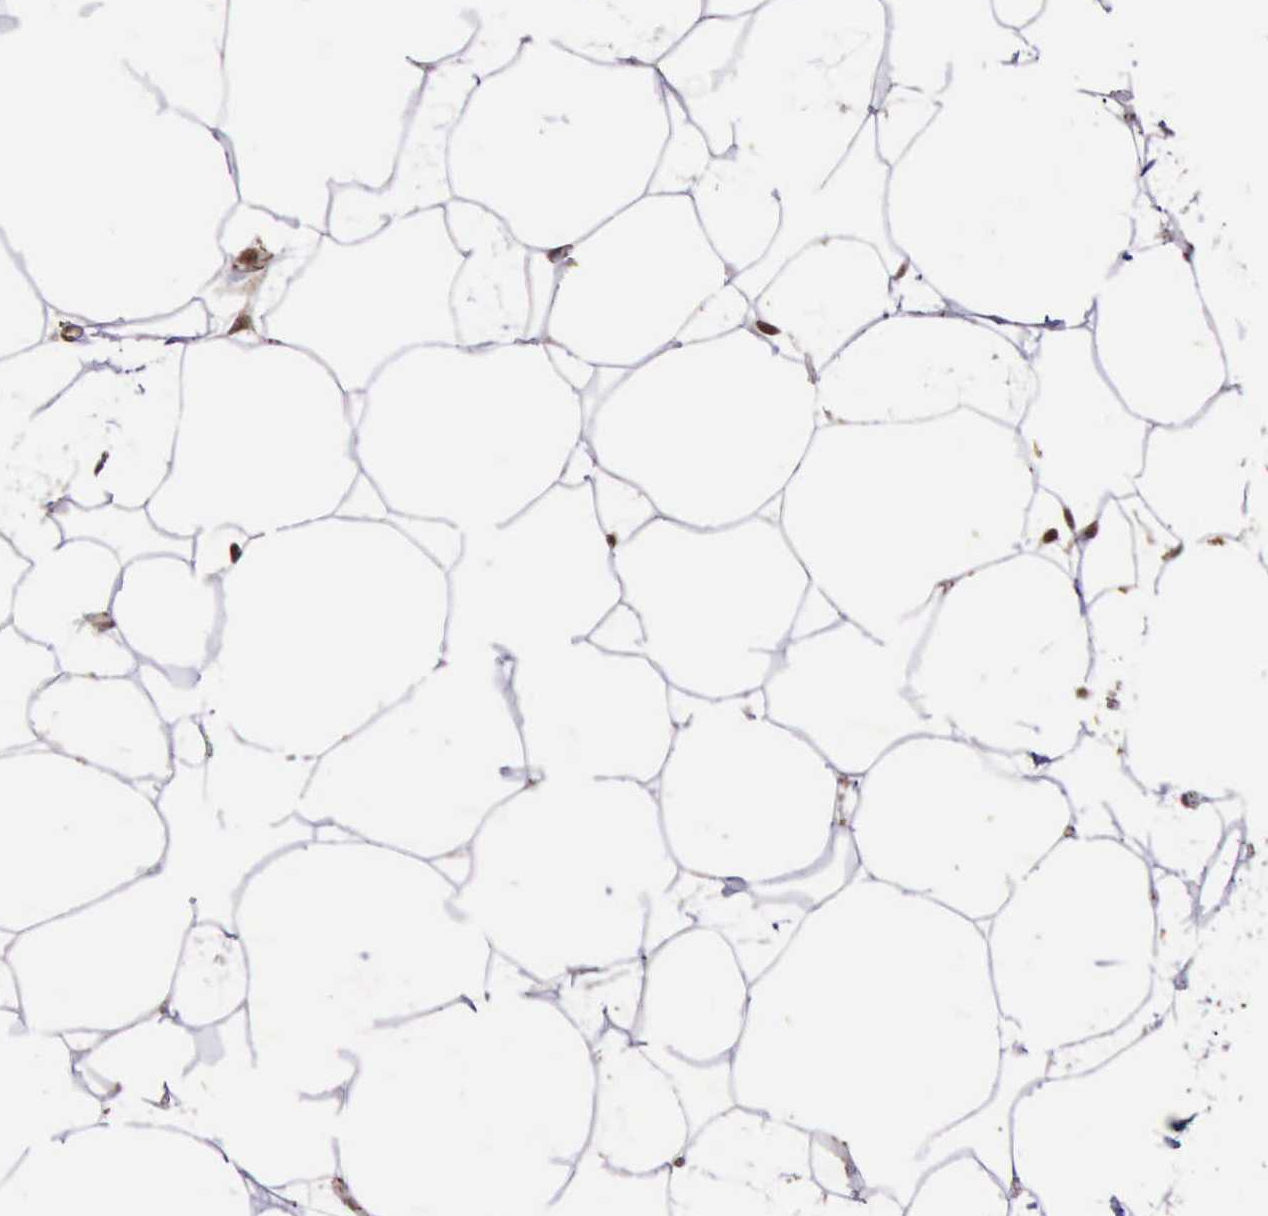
{"staining": {"intensity": "moderate", "quantity": ">75%", "location": "nuclear"}, "tissue": "adipose tissue", "cell_type": "Adipocytes", "image_type": "normal", "snomed": [{"axis": "morphology", "description": "Normal tissue, NOS"}, {"axis": "morphology", "description": "Duct carcinoma"}, {"axis": "topography", "description": "Breast"}, {"axis": "topography", "description": "Adipose tissue"}], "caption": "Immunohistochemical staining of normal human adipose tissue reveals >75% levels of moderate nuclear protein positivity in about >75% of adipocytes. (brown staining indicates protein expression, while blue staining denotes nuclei).", "gene": "CTNNB1", "patient": {"sex": "female", "age": 37}}